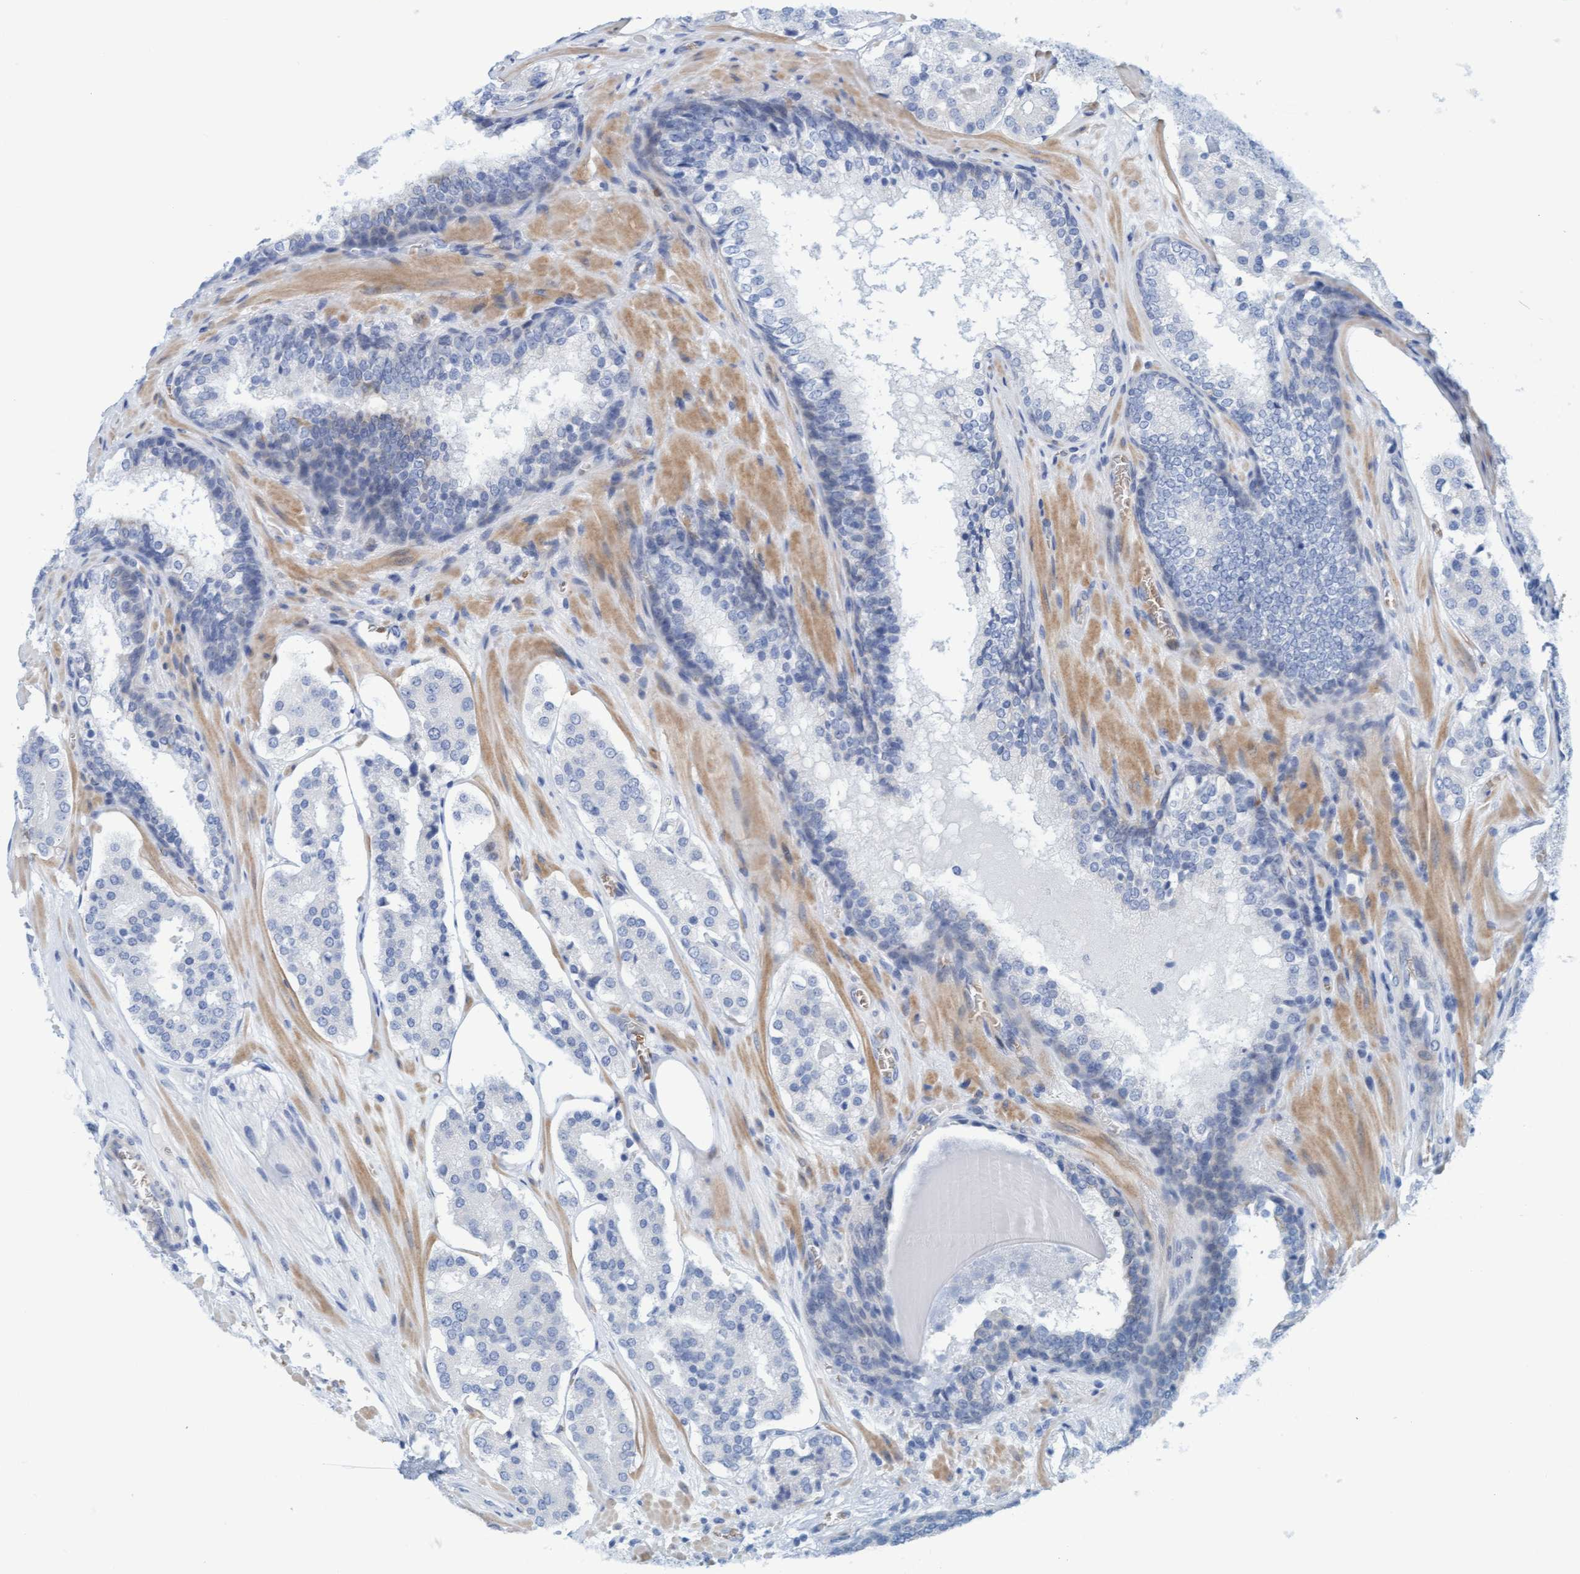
{"staining": {"intensity": "negative", "quantity": "none", "location": "none"}, "tissue": "prostate cancer", "cell_type": "Tumor cells", "image_type": "cancer", "snomed": [{"axis": "morphology", "description": "Adenocarcinoma, High grade"}, {"axis": "topography", "description": "Prostate"}], "caption": "Immunohistochemistry (IHC) photomicrograph of prostate cancer stained for a protein (brown), which reveals no positivity in tumor cells. (Brightfield microscopy of DAB (3,3'-diaminobenzidine) IHC at high magnification).", "gene": "P2RX5", "patient": {"sex": "male", "age": 60}}